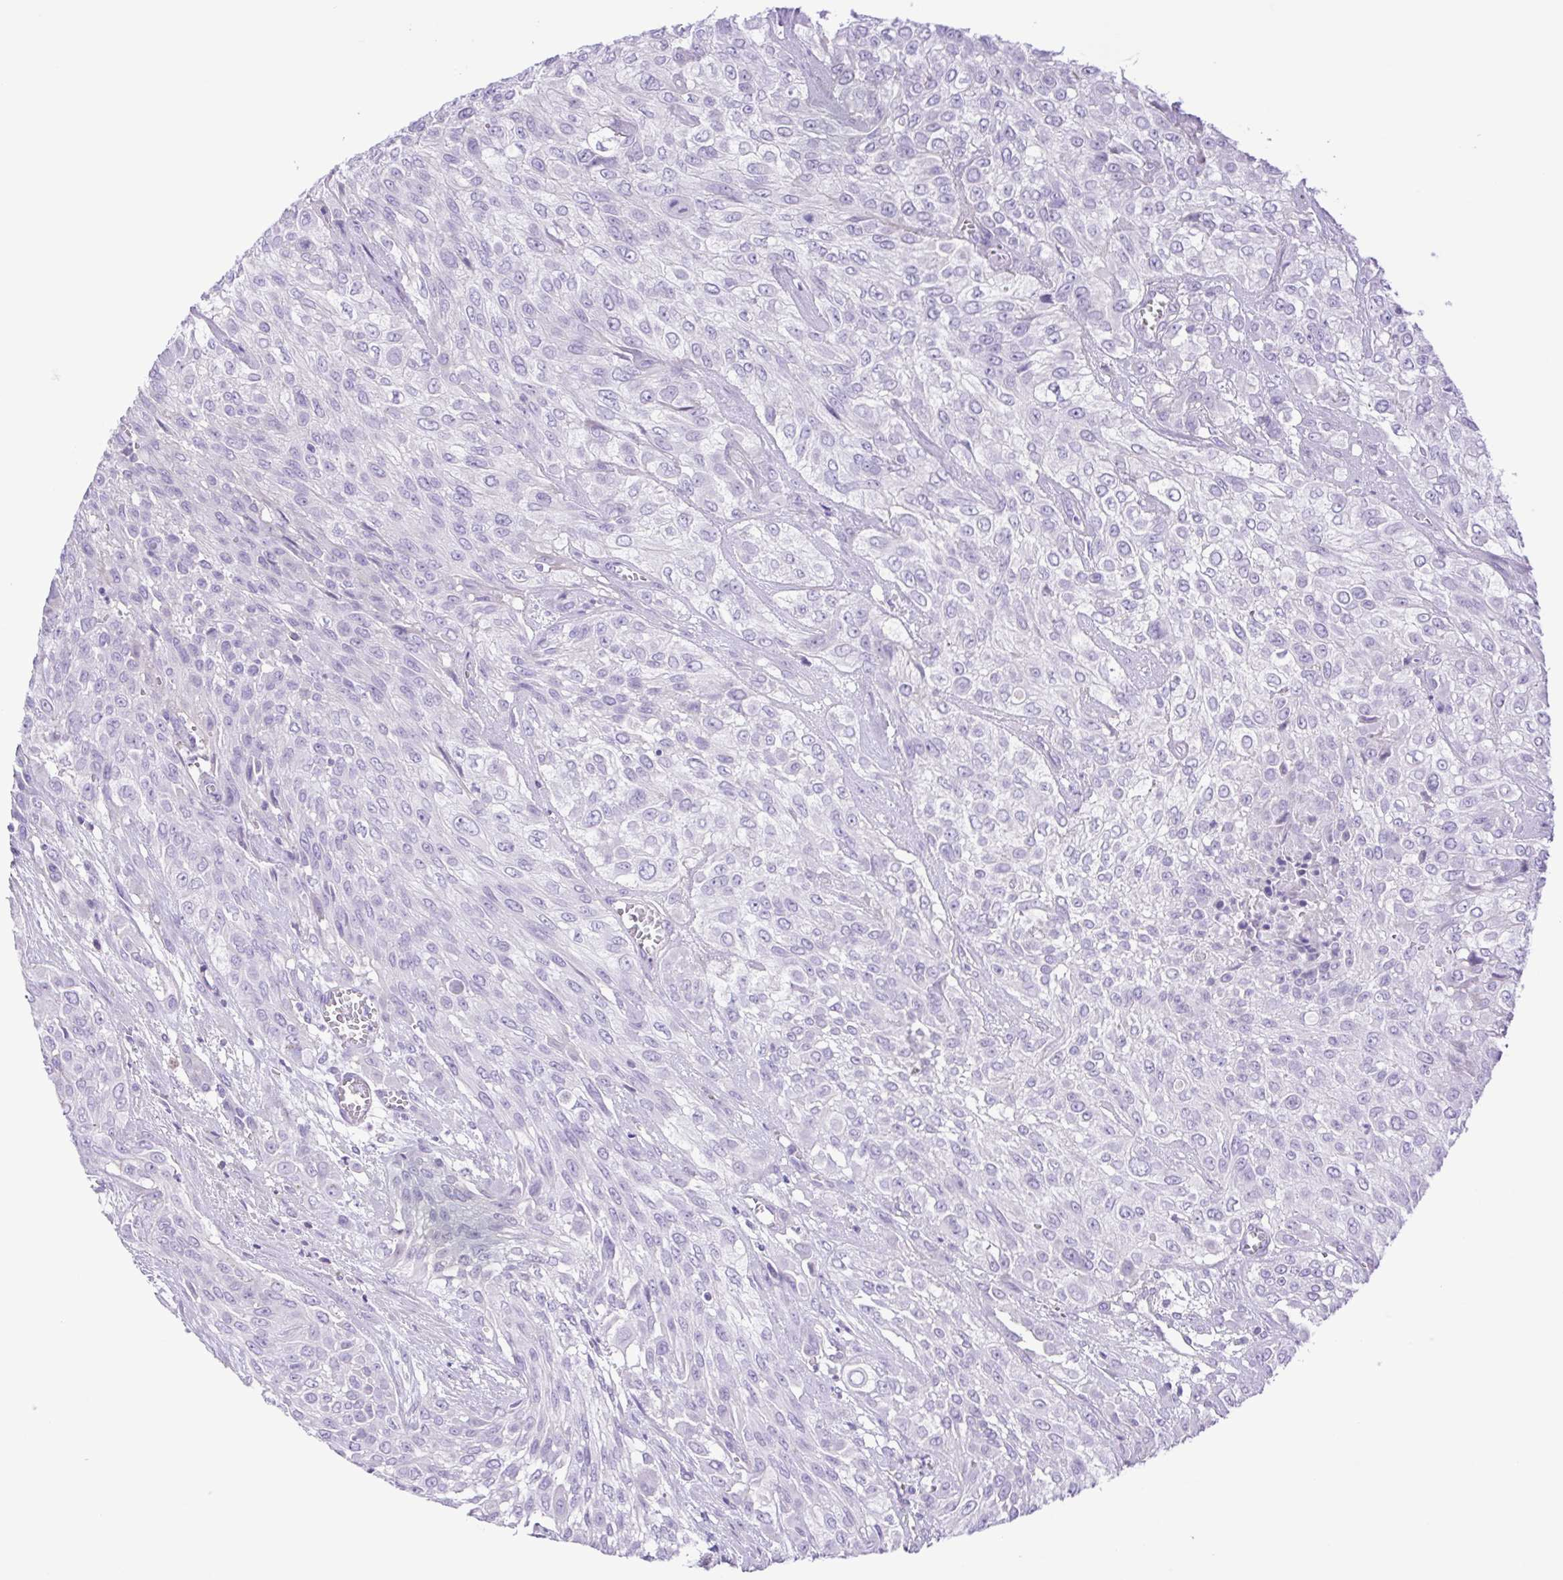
{"staining": {"intensity": "negative", "quantity": "none", "location": "none"}, "tissue": "urothelial cancer", "cell_type": "Tumor cells", "image_type": "cancer", "snomed": [{"axis": "morphology", "description": "Urothelial carcinoma, High grade"}, {"axis": "topography", "description": "Urinary bladder"}], "caption": "A high-resolution histopathology image shows IHC staining of urothelial cancer, which demonstrates no significant staining in tumor cells.", "gene": "CDSN", "patient": {"sex": "male", "age": 57}}